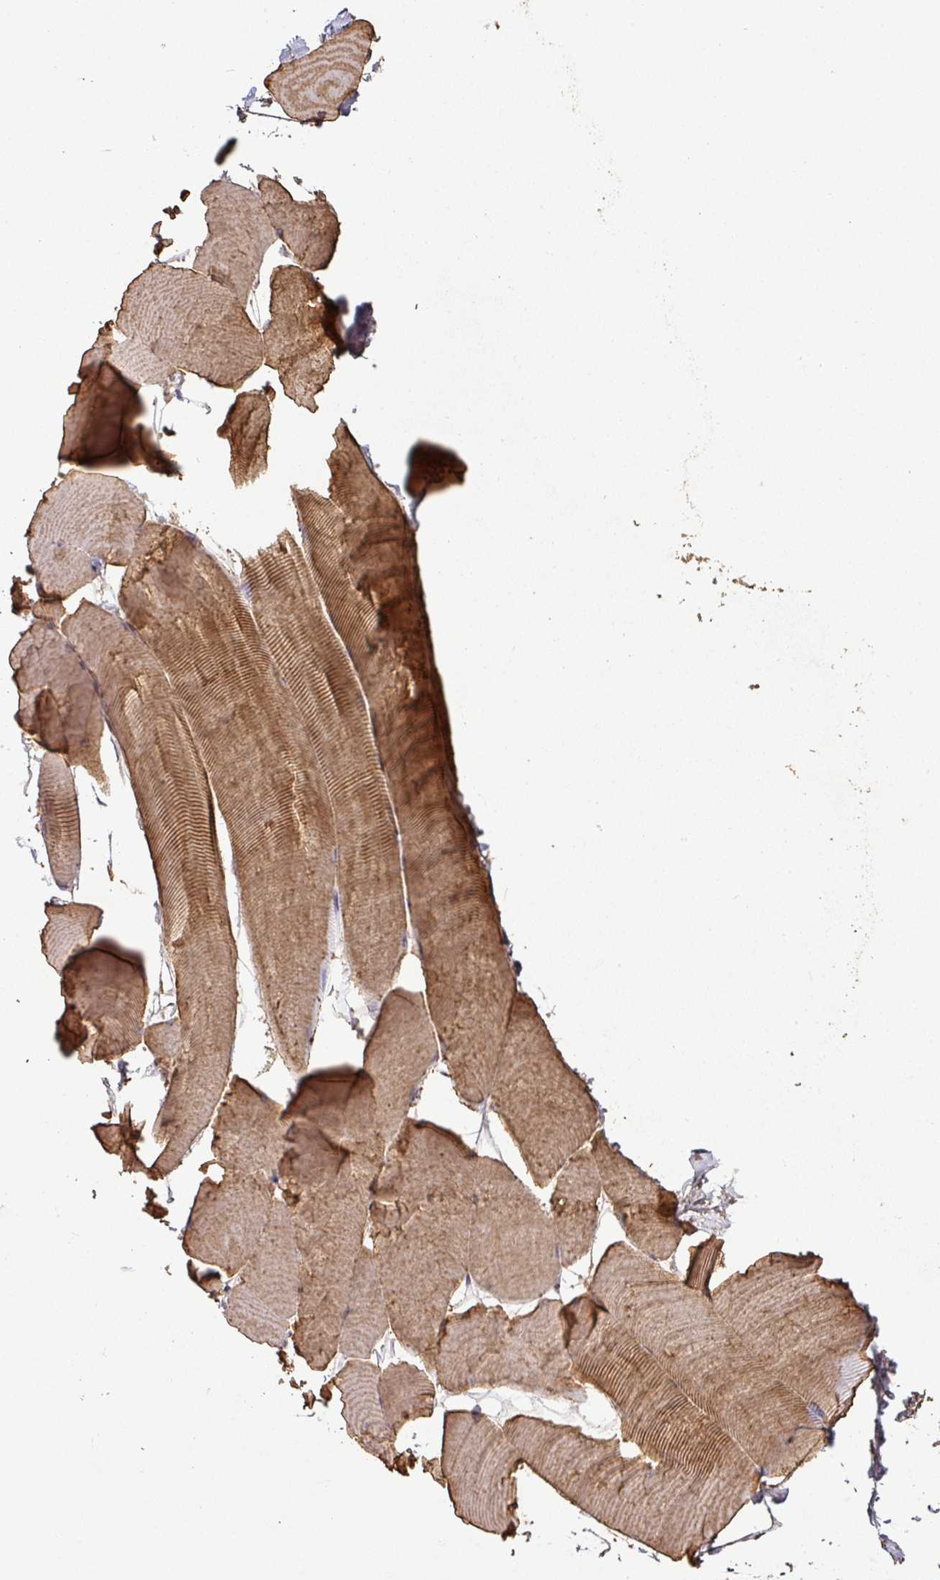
{"staining": {"intensity": "moderate", "quantity": ">75%", "location": "cytoplasmic/membranous"}, "tissue": "skeletal muscle", "cell_type": "Myocytes", "image_type": "normal", "snomed": [{"axis": "morphology", "description": "Normal tissue, NOS"}, {"axis": "topography", "description": "Skeletal muscle"}], "caption": "High-magnification brightfield microscopy of unremarkable skeletal muscle stained with DAB (3,3'-diaminobenzidine) (brown) and counterstained with hematoxylin (blue). myocytes exhibit moderate cytoplasmic/membranous staining is present in approximately>75% of cells. (Stains: DAB (3,3'-diaminobenzidine) in brown, nuclei in blue, Microscopy: brightfield microscopy at high magnification).", "gene": "ATAT1", "patient": {"sex": "male", "age": 25}}